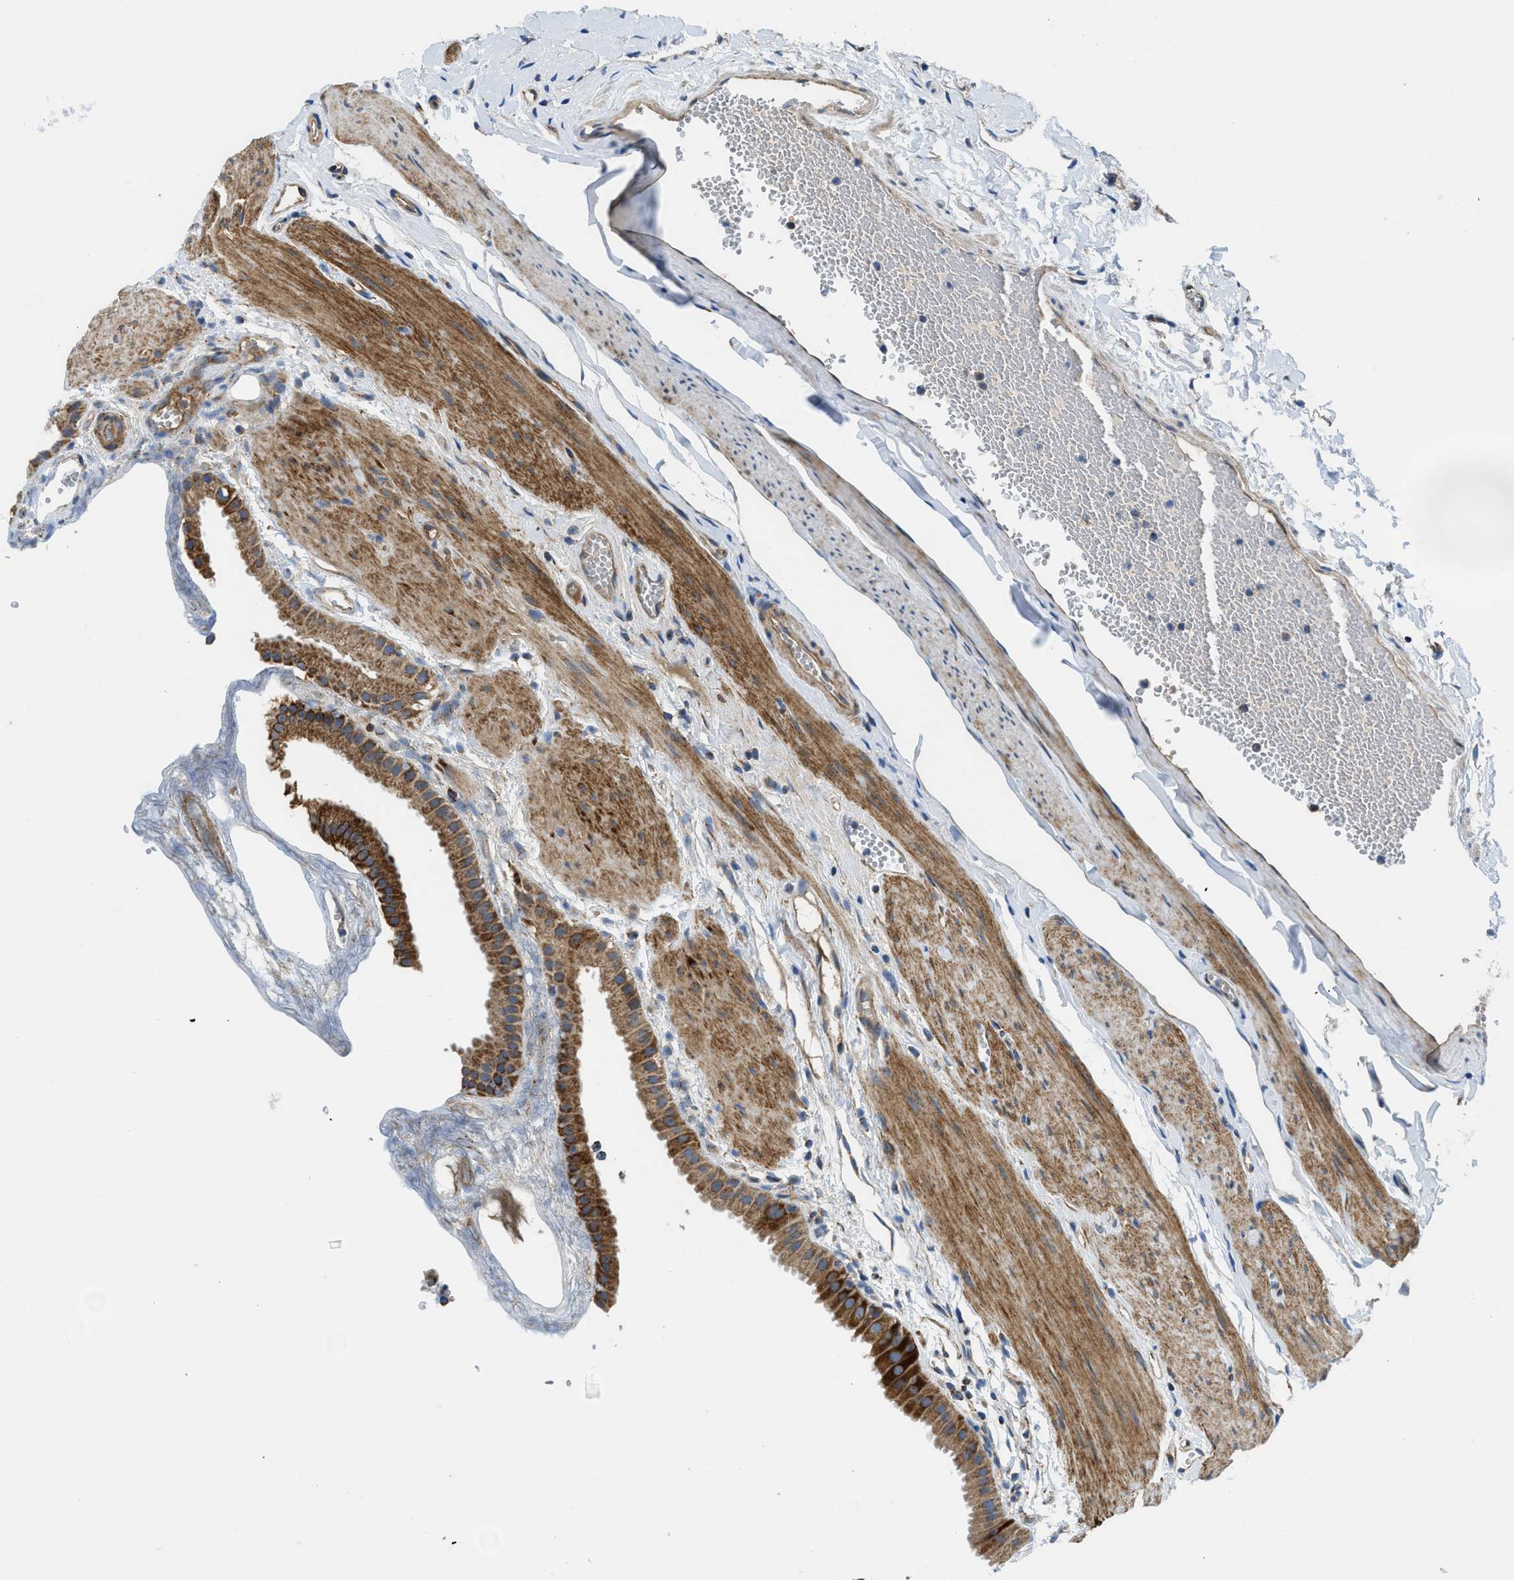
{"staining": {"intensity": "moderate", "quantity": ">75%", "location": "cytoplasmic/membranous"}, "tissue": "gallbladder", "cell_type": "Glandular cells", "image_type": "normal", "snomed": [{"axis": "morphology", "description": "Normal tissue, NOS"}, {"axis": "topography", "description": "Gallbladder"}], "caption": "A high-resolution micrograph shows IHC staining of unremarkable gallbladder, which shows moderate cytoplasmic/membranous staining in approximately >75% of glandular cells.", "gene": "STK33", "patient": {"sex": "female", "age": 64}}